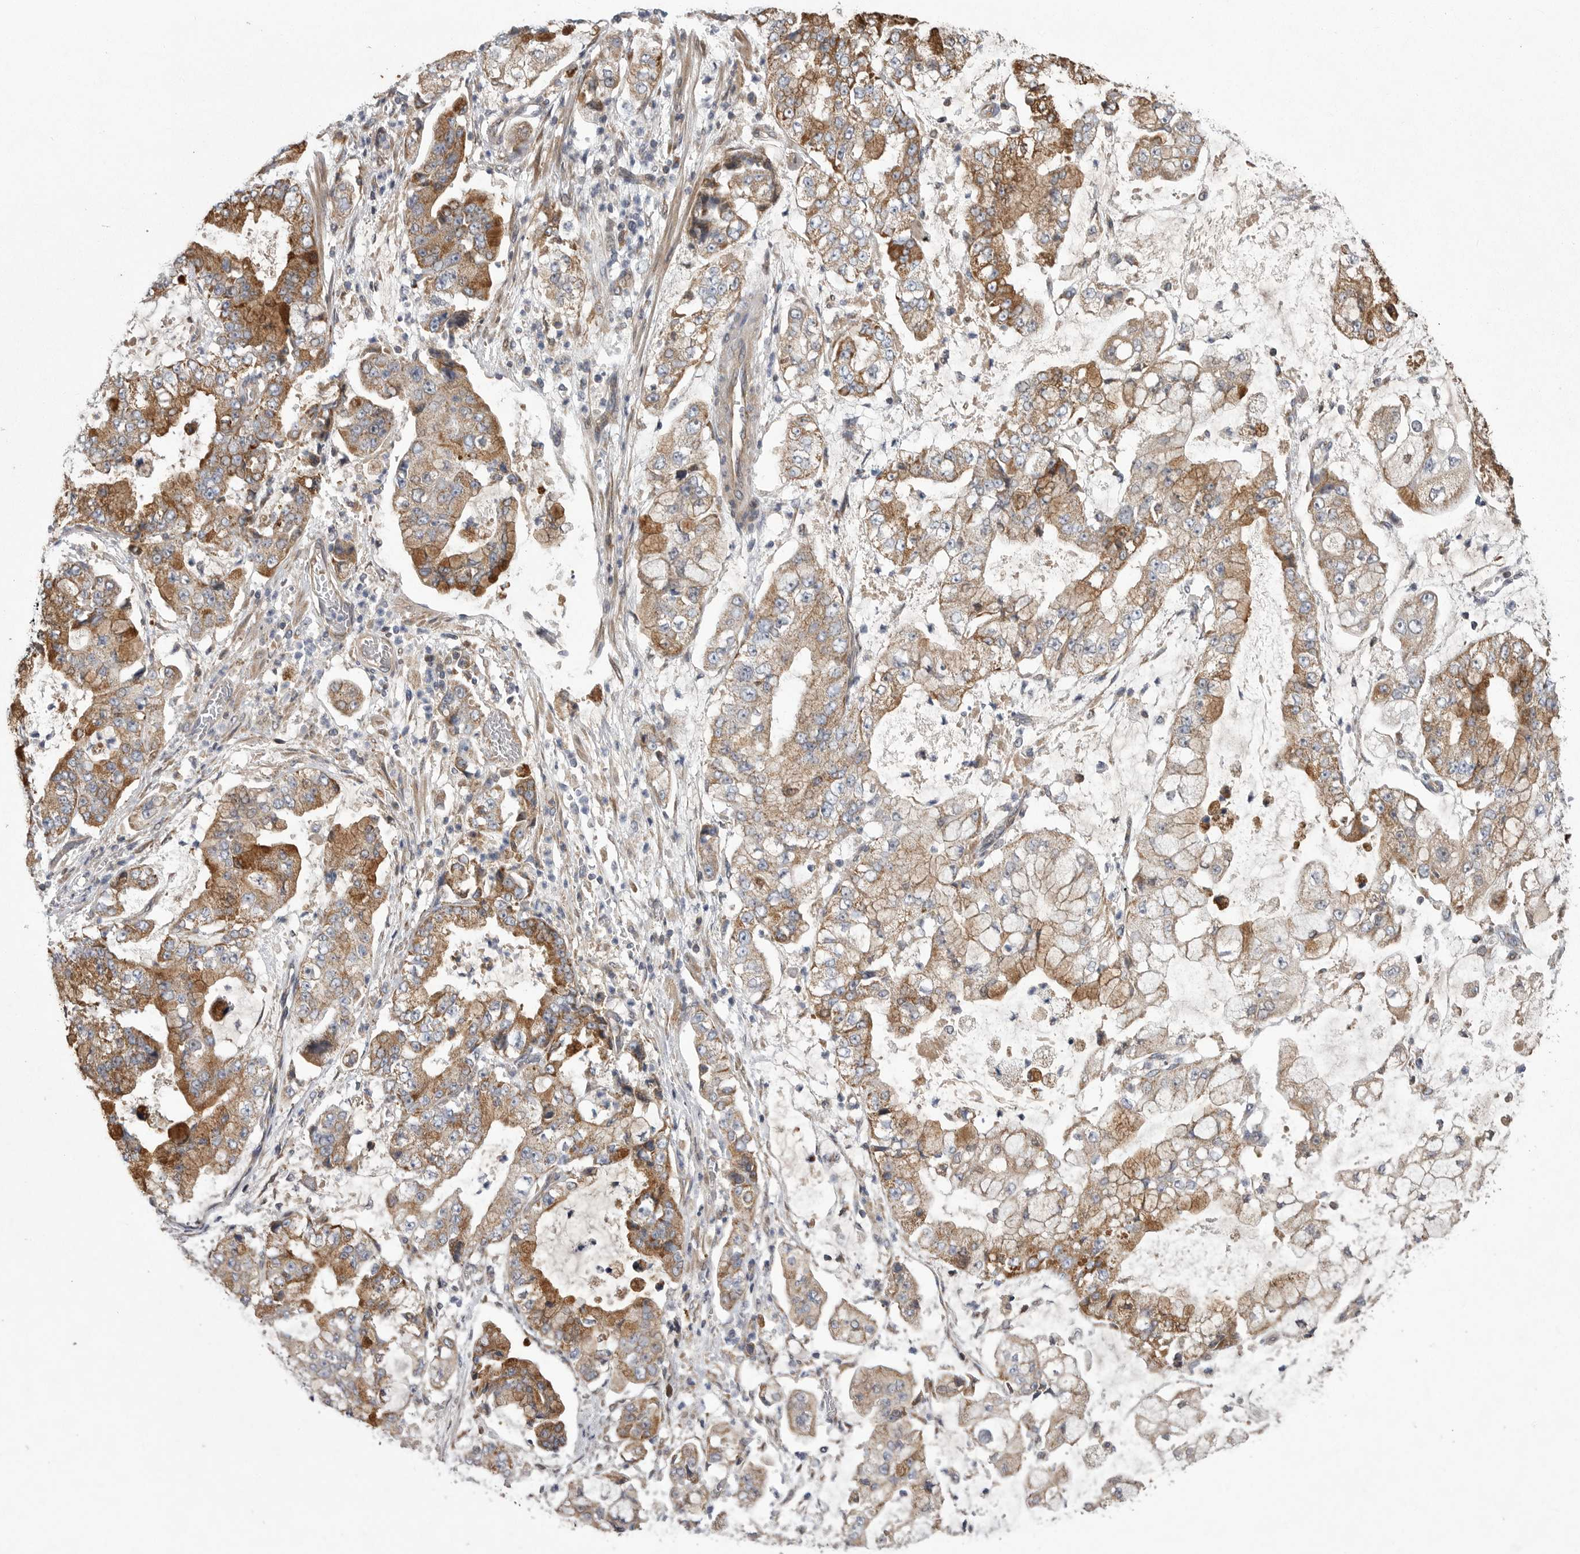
{"staining": {"intensity": "moderate", "quantity": ">75%", "location": "cytoplasmic/membranous"}, "tissue": "stomach cancer", "cell_type": "Tumor cells", "image_type": "cancer", "snomed": [{"axis": "morphology", "description": "Adenocarcinoma, NOS"}, {"axis": "topography", "description": "Stomach"}], "caption": "Moderate cytoplasmic/membranous protein expression is appreciated in approximately >75% of tumor cells in stomach adenocarcinoma.", "gene": "CRP", "patient": {"sex": "male", "age": 76}}